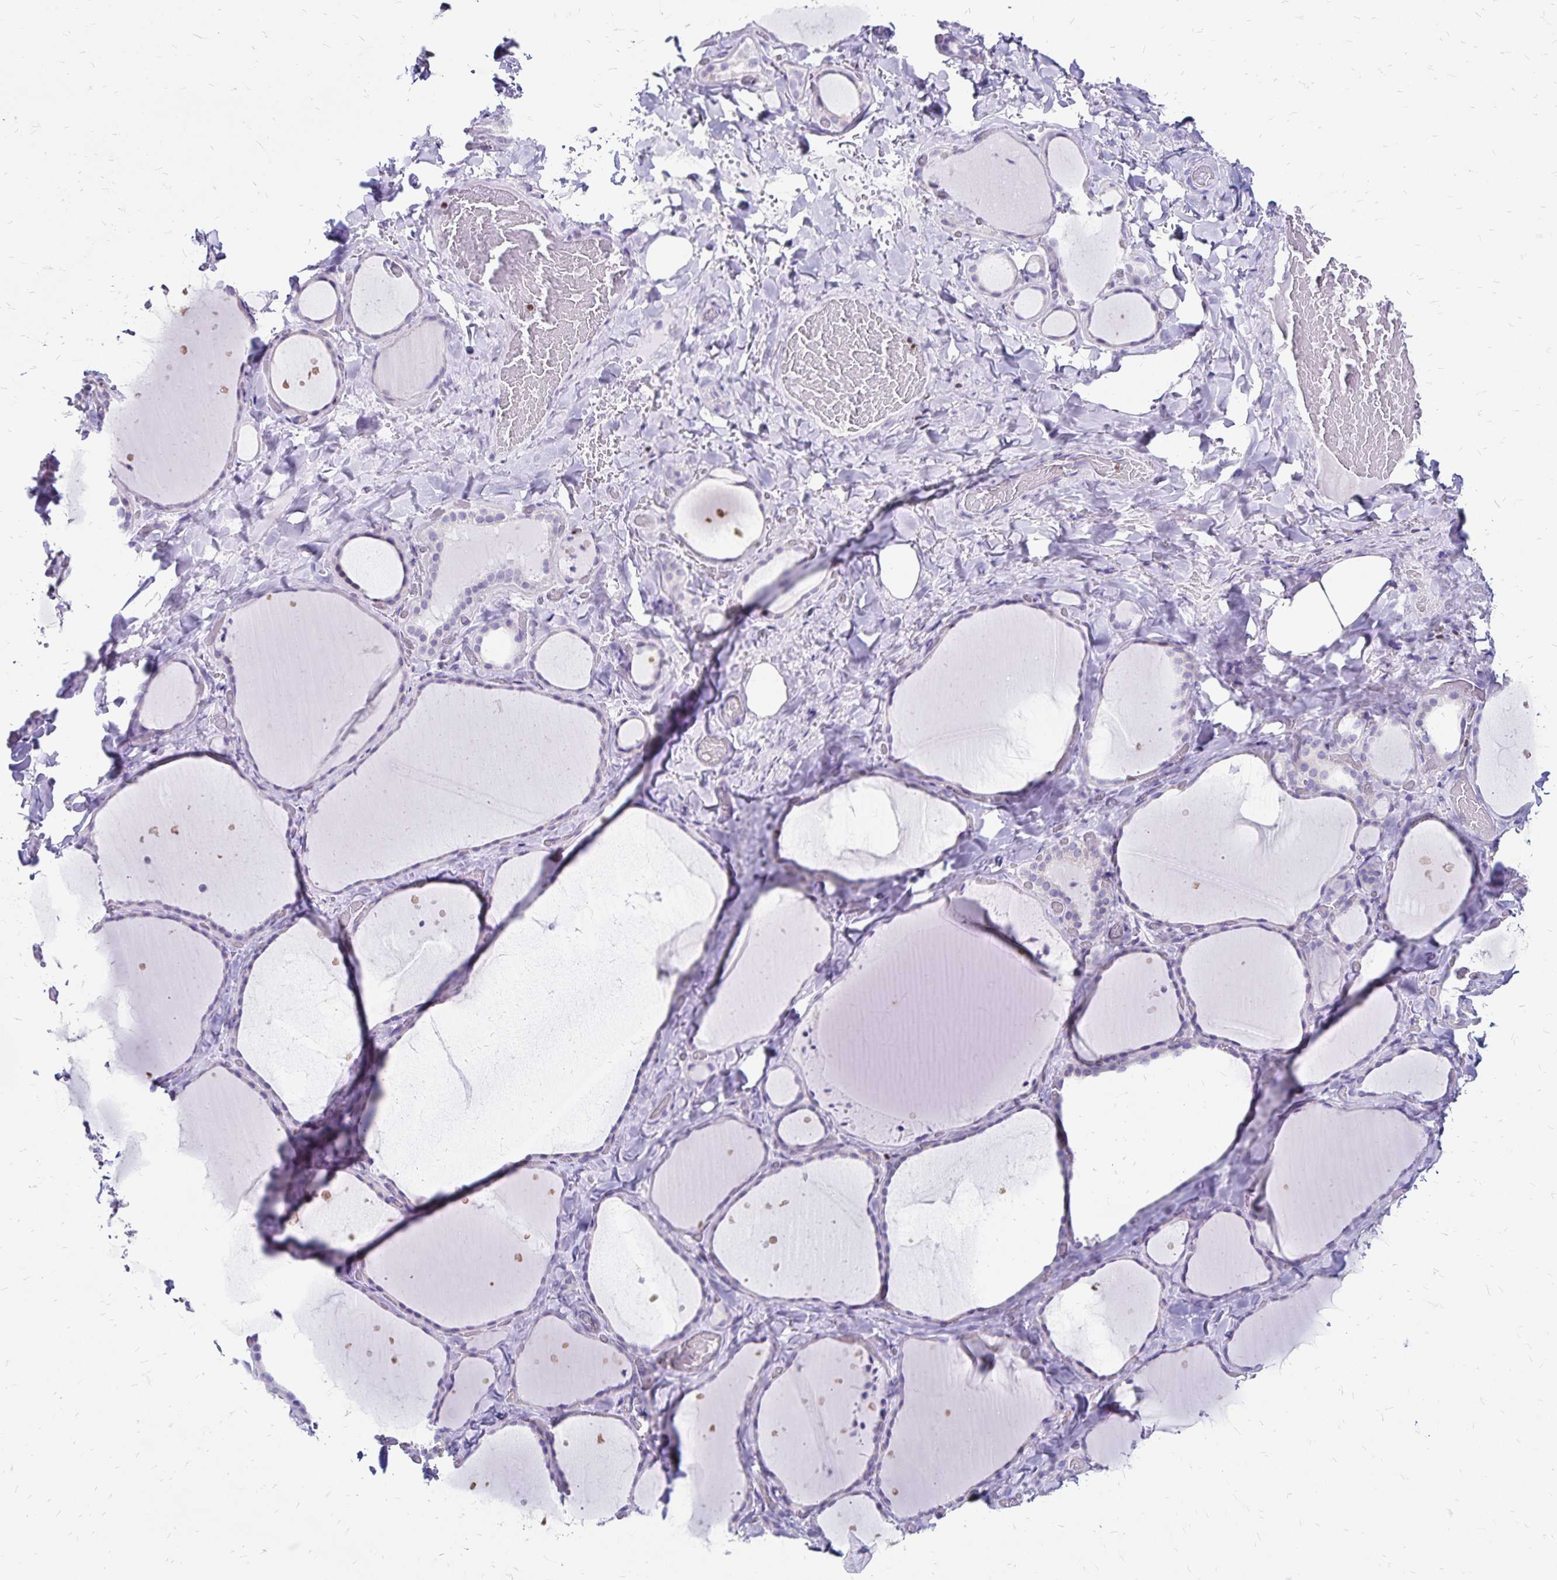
{"staining": {"intensity": "negative", "quantity": "none", "location": "none"}, "tissue": "thyroid gland", "cell_type": "Glandular cells", "image_type": "normal", "snomed": [{"axis": "morphology", "description": "Normal tissue, NOS"}, {"axis": "topography", "description": "Thyroid gland"}], "caption": "DAB (3,3'-diaminobenzidine) immunohistochemical staining of normal thyroid gland reveals no significant expression in glandular cells. Nuclei are stained in blue.", "gene": "IKZF1", "patient": {"sex": "female", "age": 36}}